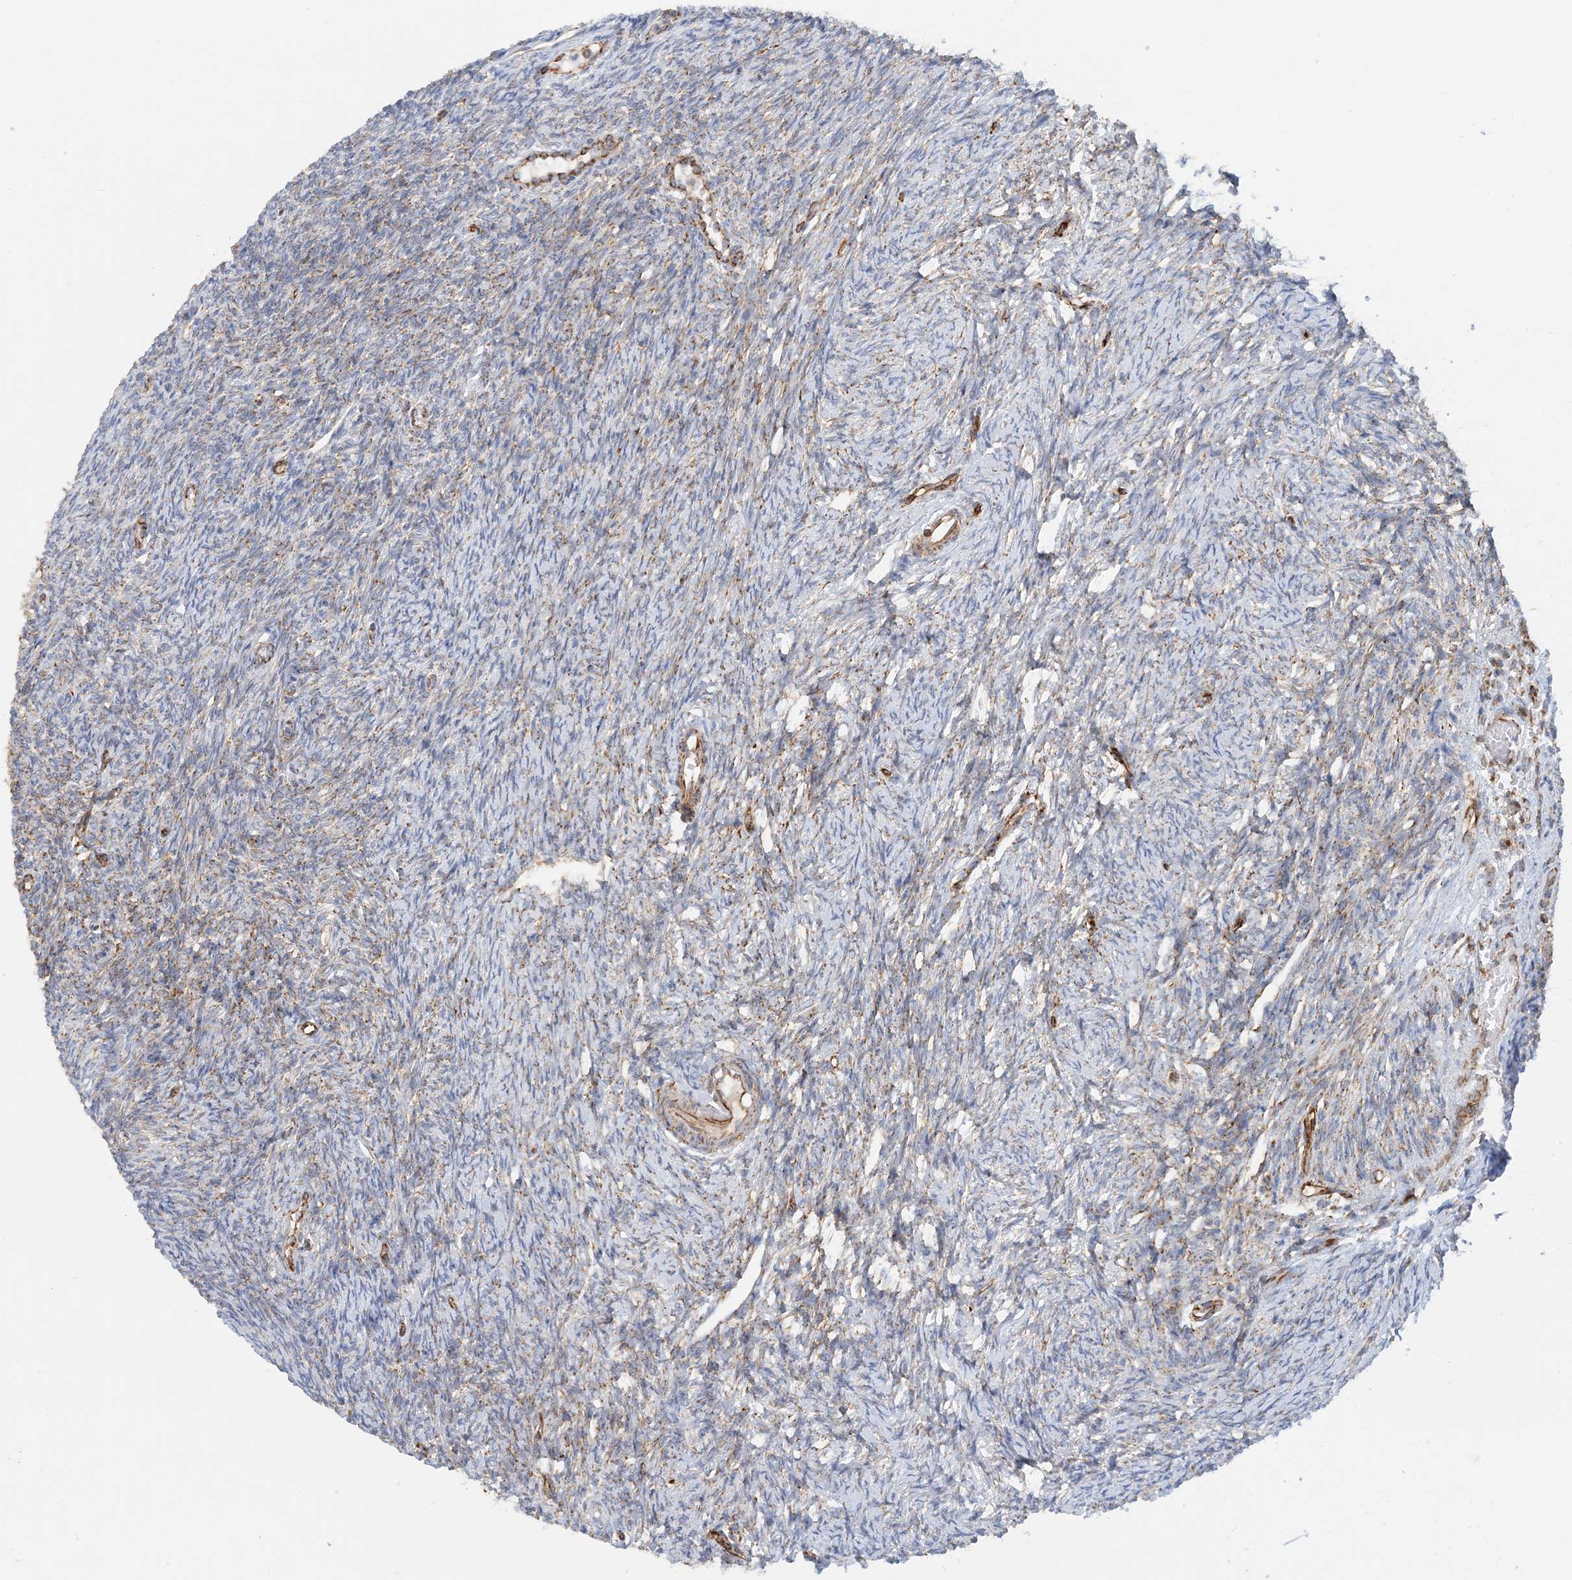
{"staining": {"intensity": "weak", "quantity": "25%-75%", "location": "cytoplasmic/membranous"}, "tissue": "ovary", "cell_type": "Ovarian stroma cells", "image_type": "normal", "snomed": [{"axis": "morphology", "description": "Normal tissue, NOS"}, {"axis": "morphology", "description": "Cyst, NOS"}, {"axis": "topography", "description": "Ovary"}], "caption": "The photomicrograph demonstrates staining of unremarkable ovary, revealing weak cytoplasmic/membranous protein expression (brown color) within ovarian stroma cells. The protein of interest is shown in brown color, while the nuclei are stained blue.", "gene": "COA3", "patient": {"sex": "female", "age": 33}}